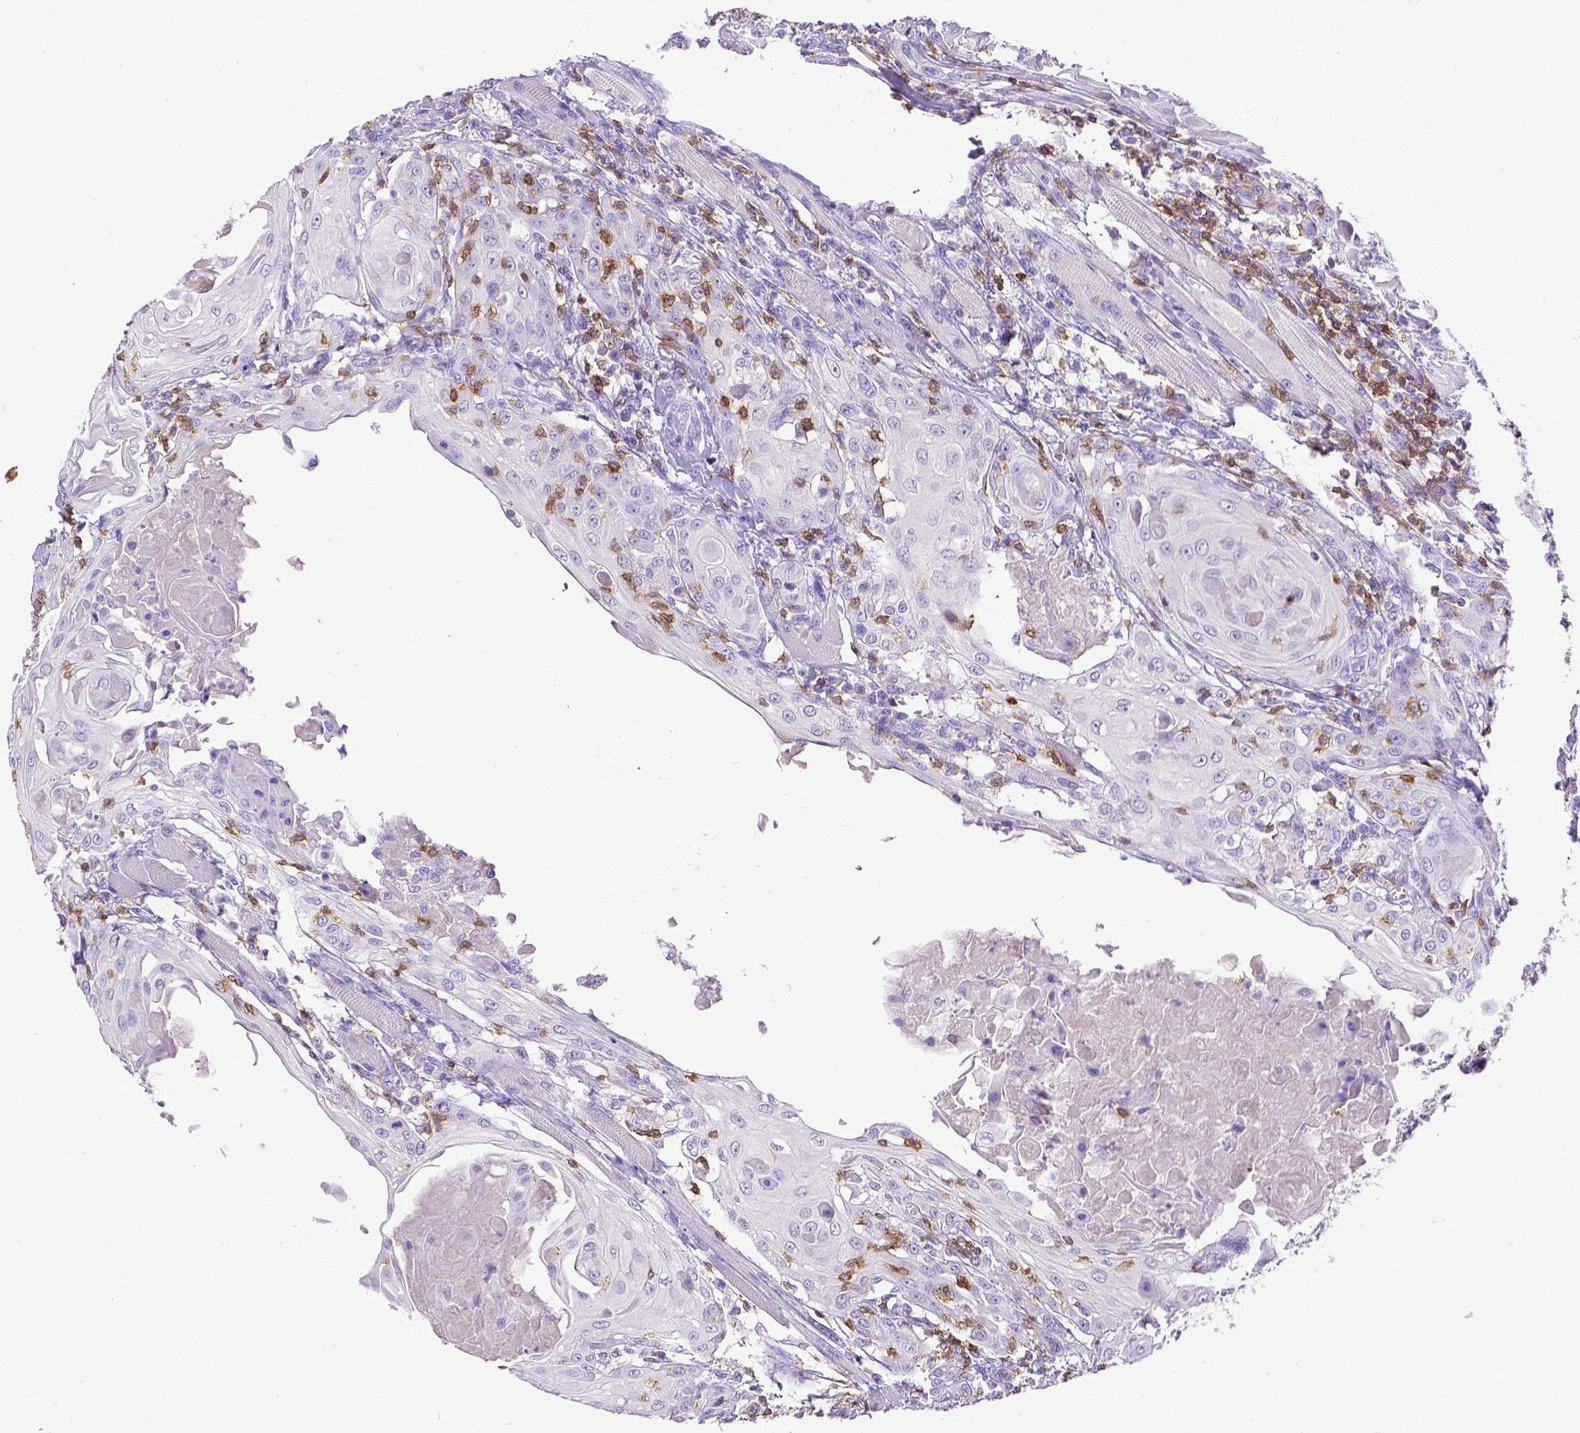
{"staining": {"intensity": "negative", "quantity": "none", "location": "none"}, "tissue": "head and neck cancer", "cell_type": "Tumor cells", "image_type": "cancer", "snomed": [{"axis": "morphology", "description": "Squamous cell carcinoma, NOS"}, {"axis": "topography", "description": "Head-Neck"}], "caption": "Immunohistochemistry histopathology image of neoplastic tissue: head and neck cancer (squamous cell carcinoma) stained with DAB shows no significant protein staining in tumor cells. (Stains: DAB immunohistochemistry (IHC) with hematoxylin counter stain, Microscopy: brightfield microscopy at high magnification).", "gene": "CD3E", "patient": {"sex": "female", "age": 80}}